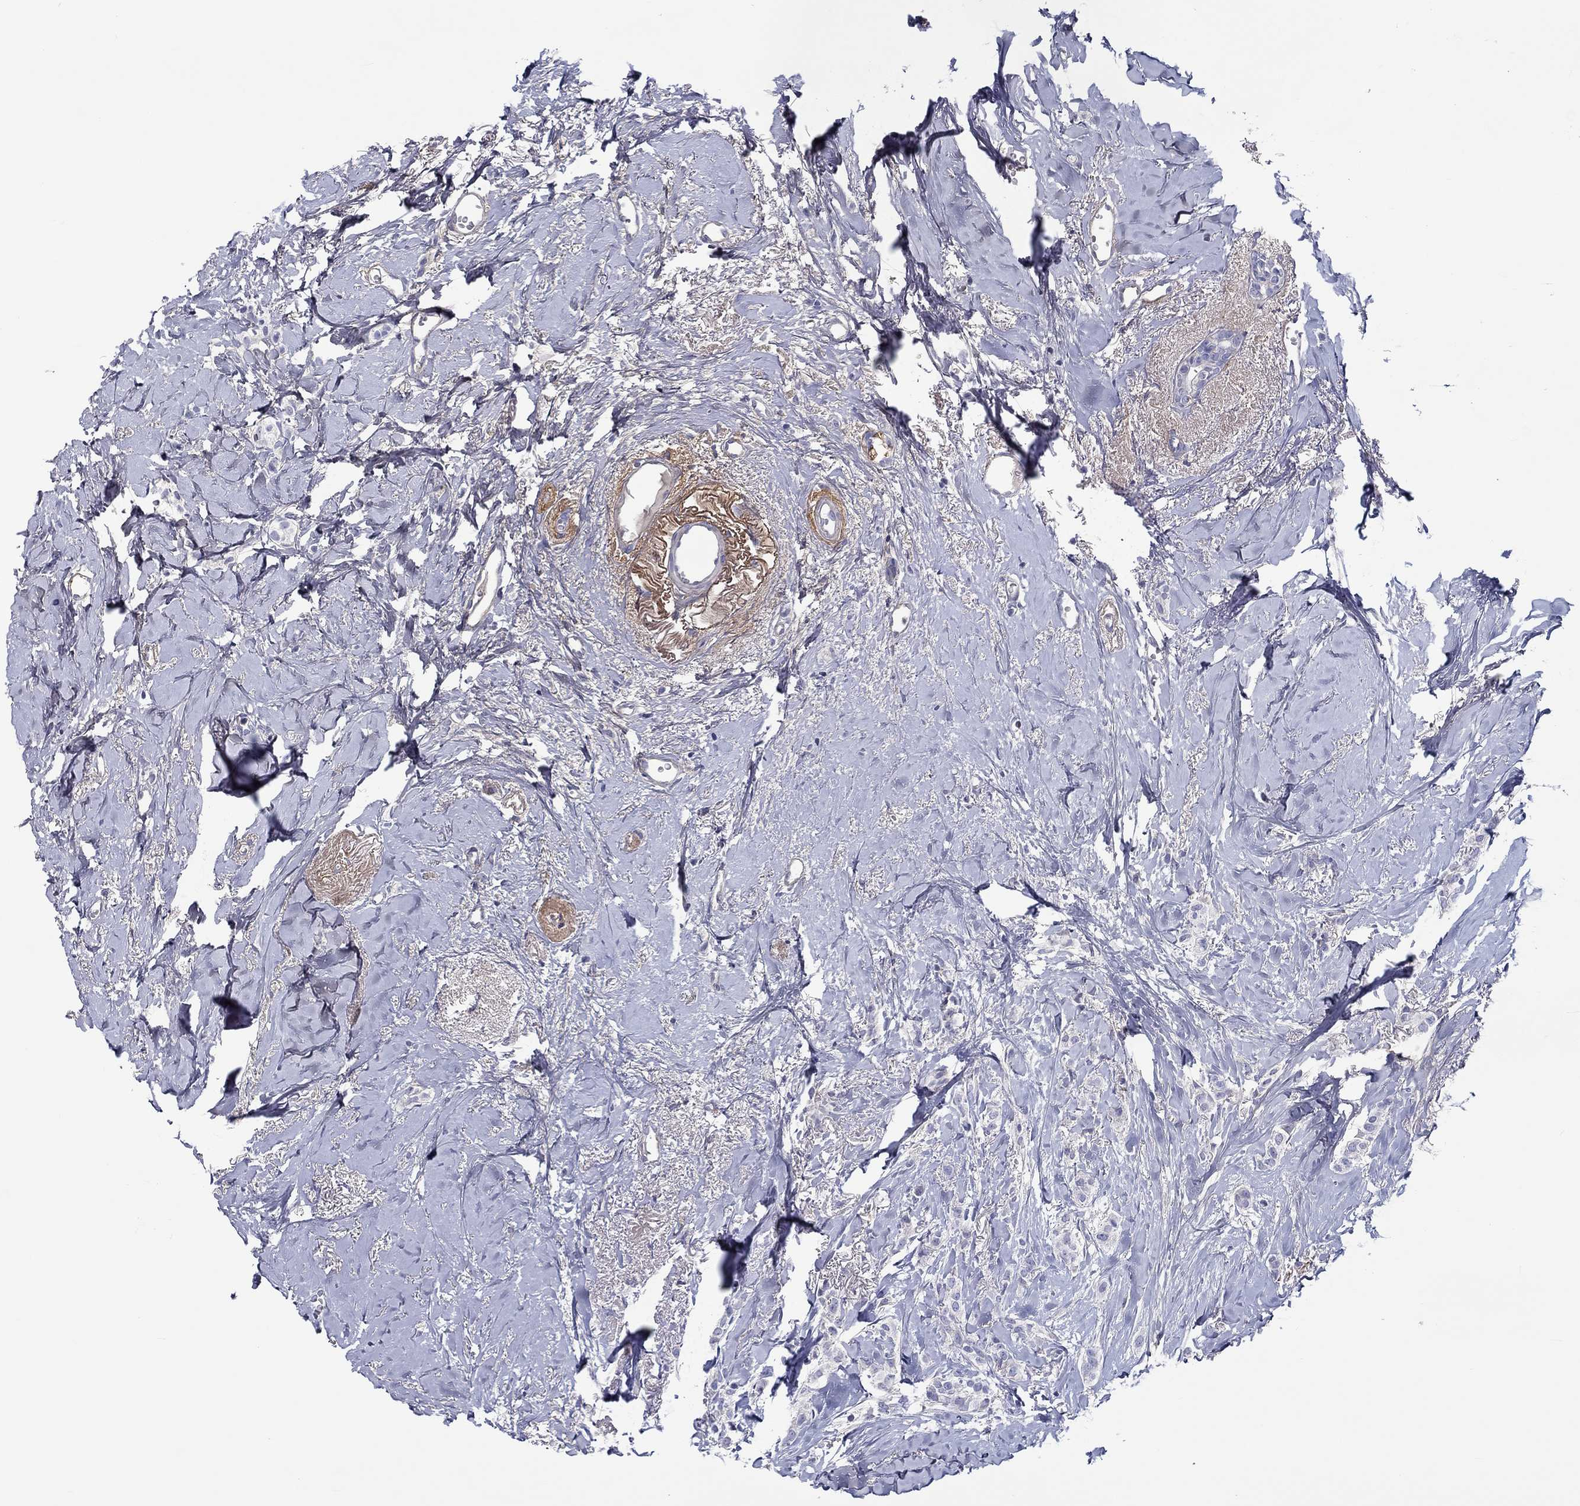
{"staining": {"intensity": "negative", "quantity": "none", "location": "none"}, "tissue": "breast cancer", "cell_type": "Tumor cells", "image_type": "cancer", "snomed": [{"axis": "morphology", "description": "Duct carcinoma"}, {"axis": "topography", "description": "Breast"}], "caption": "This is an IHC micrograph of human intraductal carcinoma (breast). There is no positivity in tumor cells.", "gene": "TGFBI", "patient": {"sex": "female", "age": 85}}